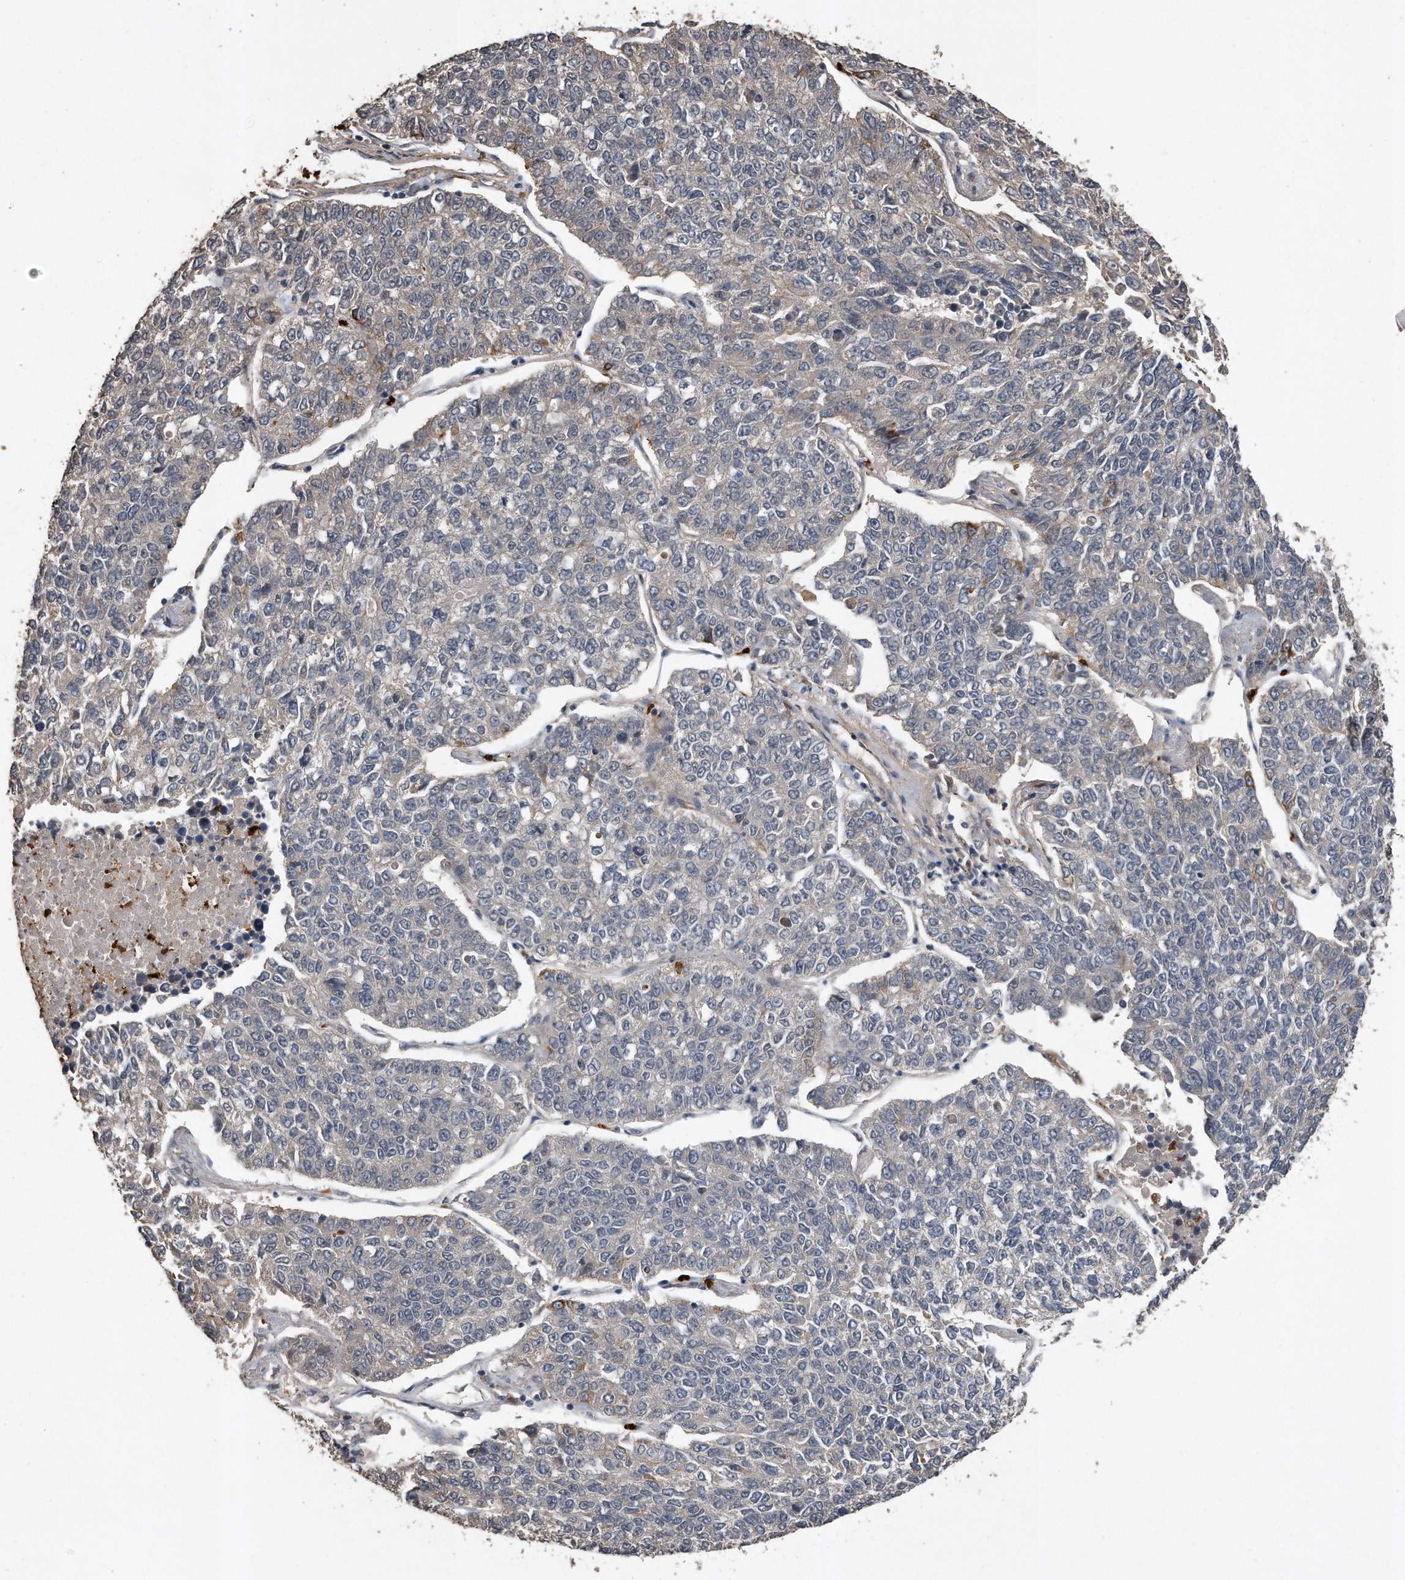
{"staining": {"intensity": "negative", "quantity": "none", "location": "none"}, "tissue": "lung cancer", "cell_type": "Tumor cells", "image_type": "cancer", "snomed": [{"axis": "morphology", "description": "Adenocarcinoma, NOS"}, {"axis": "topography", "description": "Lung"}], "caption": "Lung cancer (adenocarcinoma) was stained to show a protein in brown. There is no significant expression in tumor cells. (DAB (3,3'-diaminobenzidine) IHC, high magnification).", "gene": "PELO", "patient": {"sex": "male", "age": 49}}